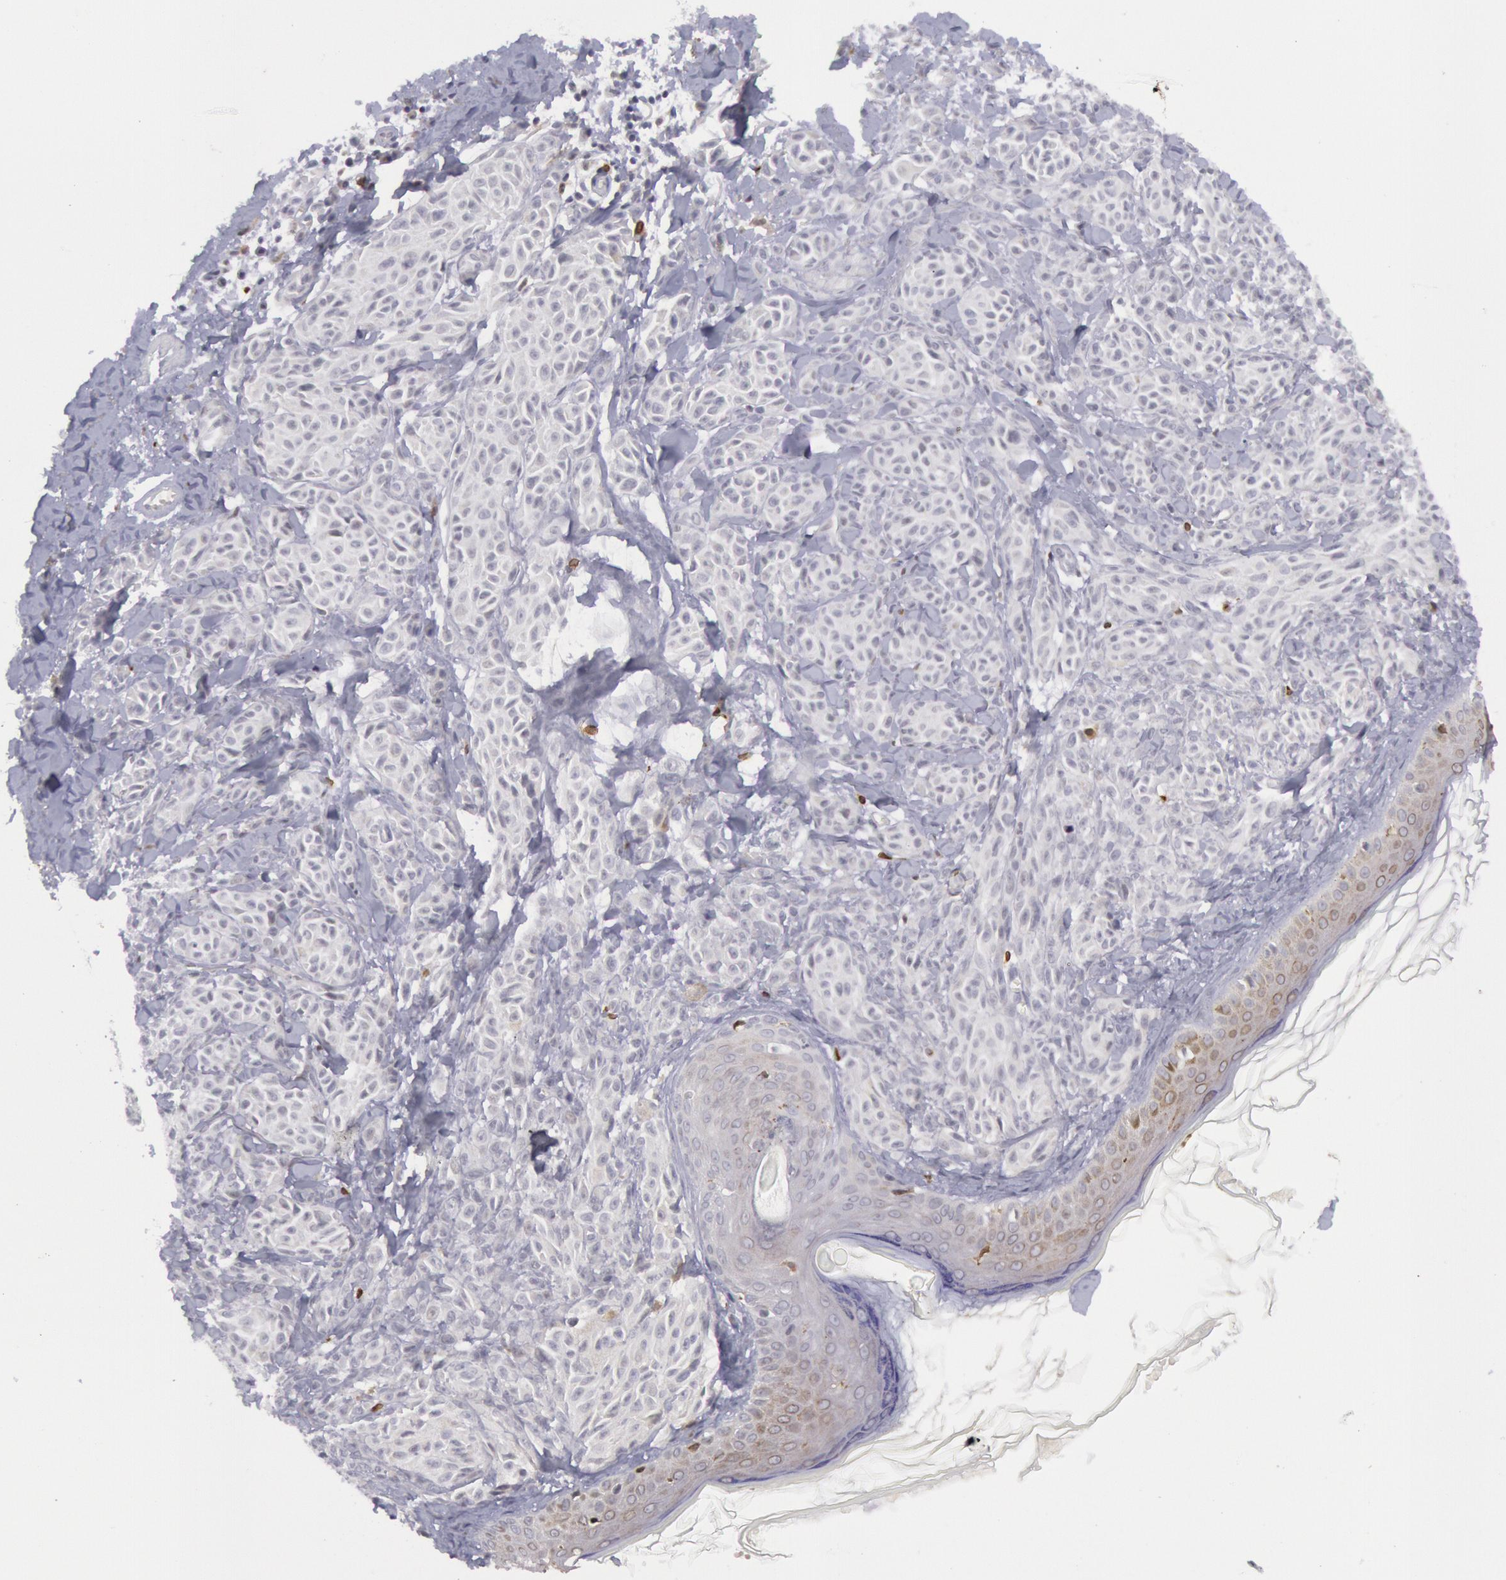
{"staining": {"intensity": "strong", "quantity": "<25%", "location": "cytoplasmic/membranous"}, "tissue": "melanoma", "cell_type": "Tumor cells", "image_type": "cancer", "snomed": [{"axis": "morphology", "description": "Malignant melanoma, NOS"}, {"axis": "topography", "description": "Skin"}], "caption": "The photomicrograph exhibits staining of malignant melanoma, revealing strong cytoplasmic/membranous protein staining (brown color) within tumor cells.", "gene": "PTGS2", "patient": {"sex": "female", "age": 73}}